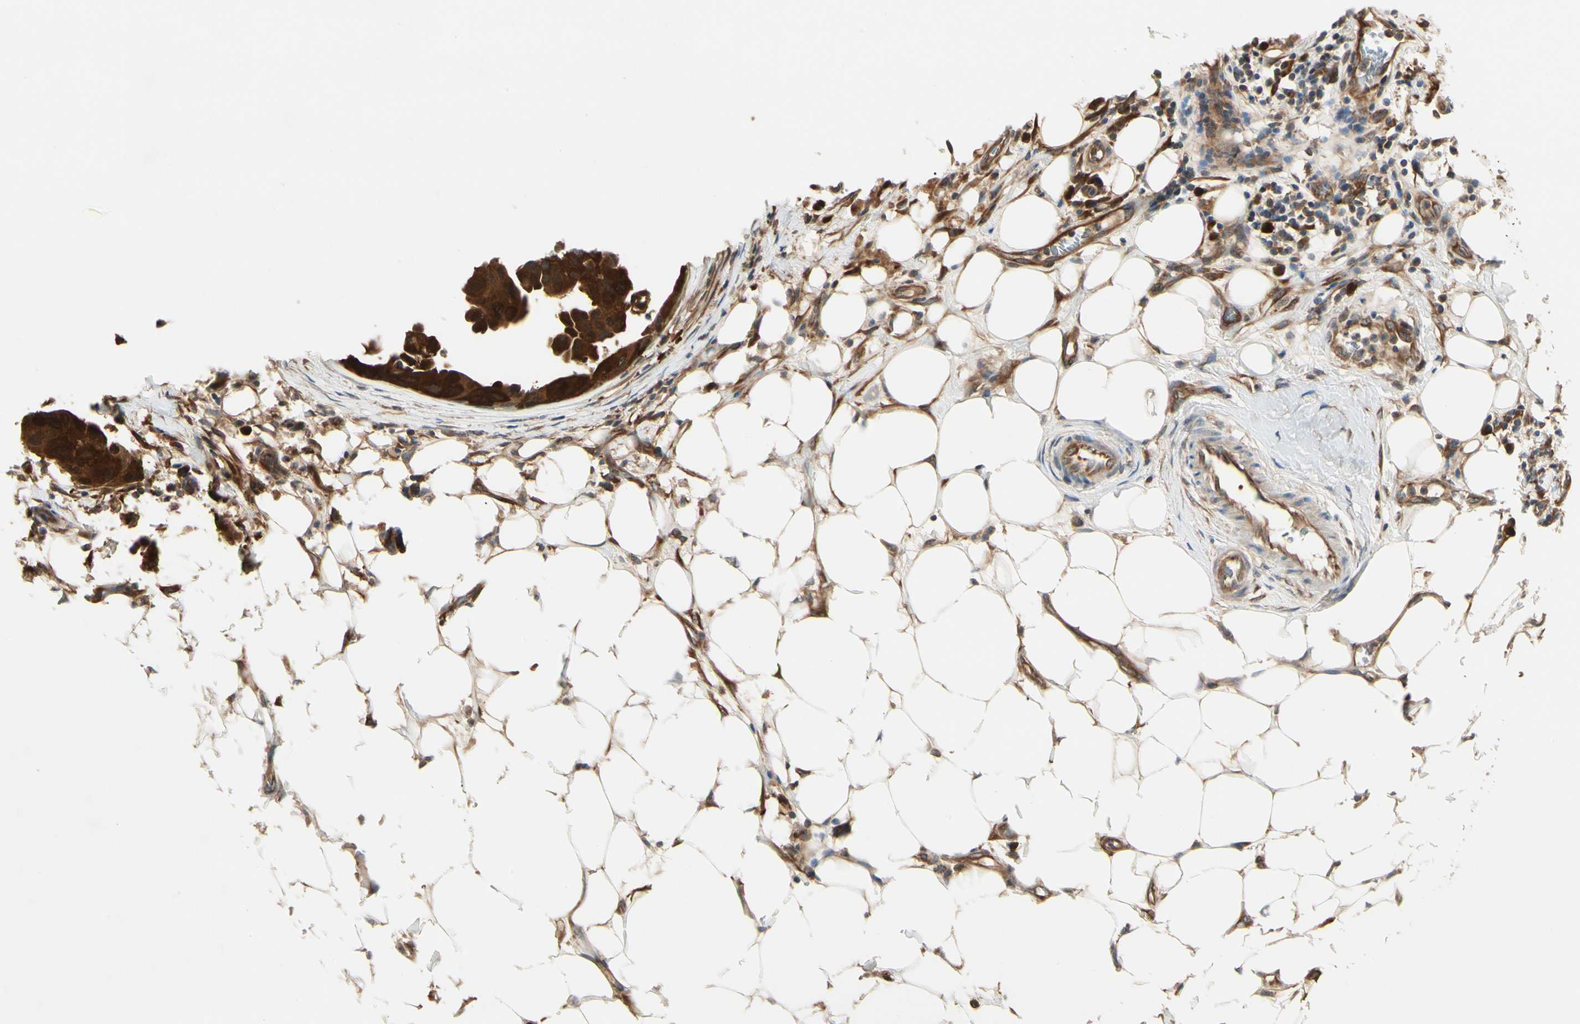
{"staining": {"intensity": "strong", "quantity": ">75%", "location": "cytoplasmic/membranous,nuclear"}, "tissue": "breast cancer", "cell_type": "Tumor cells", "image_type": "cancer", "snomed": [{"axis": "morphology", "description": "Duct carcinoma"}, {"axis": "topography", "description": "Breast"}], "caption": "The immunohistochemical stain shows strong cytoplasmic/membranous and nuclear staining in tumor cells of breast infiltrating ductal carcinoma tissue. The staining is performed using DAB (3,3'-diaminobenzidine) brown chromogen to label protein expression. The nuclei are counter-stained blue using hematoxylin.", "gene": "NME1-NME2", "patient": {"sex": "female", "age": 40}}